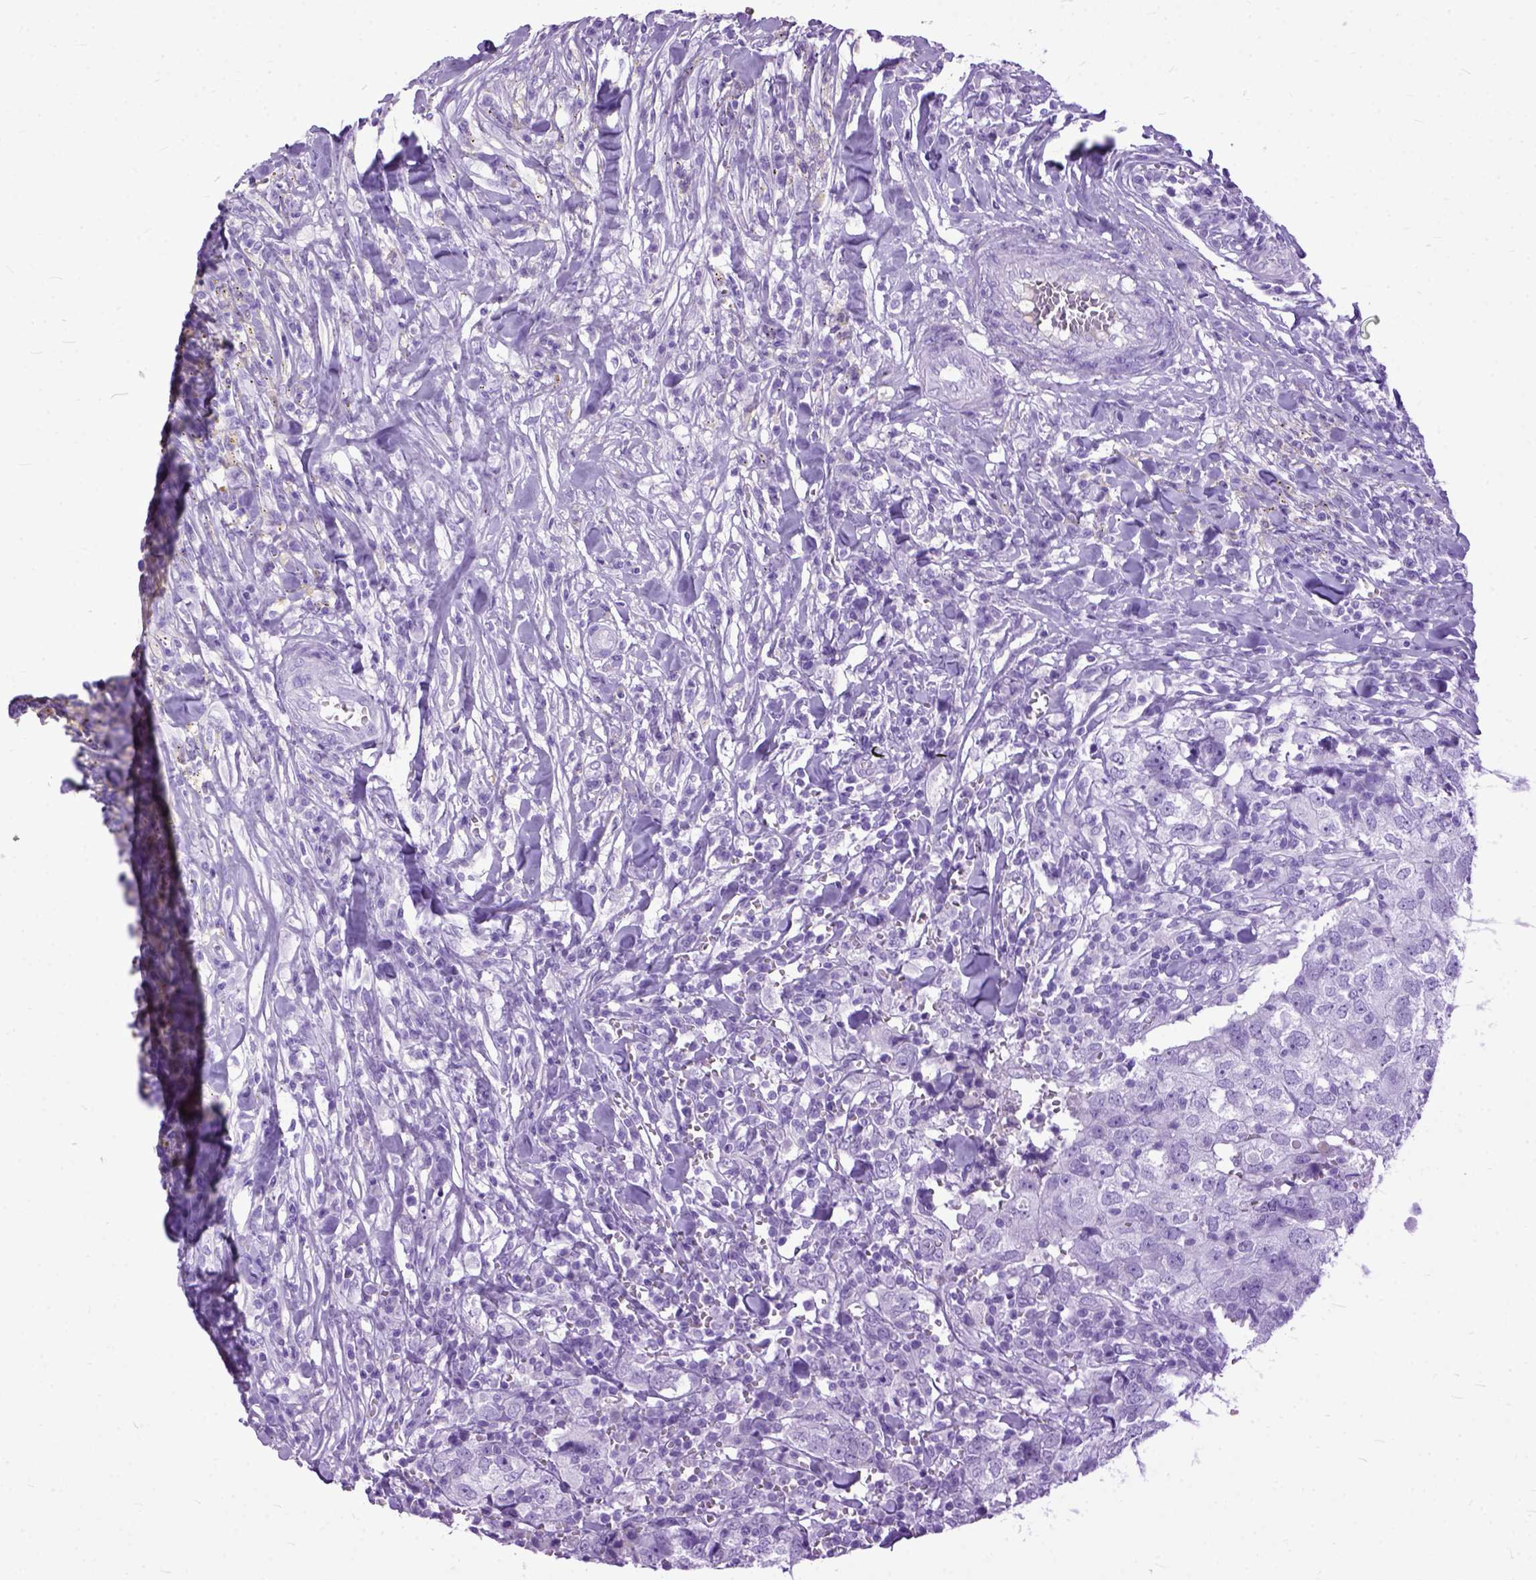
{"staining": {"intensity": "negative", "quantity": "none", "location": "none"}, "tissue": "breast cancer", "cell_type": "Tumor cells", "image_type": "cancer", "snomed": [{"axis": "morphology", "description": "Duct carcinoma"}, {"axis": "topography", "description": "Breast"}], "caption": "This is a image of immunohistochemistry staining of breast cancer (invasive ductal carcinoma), which shows no positivity in tumor cells.", "gene": "GNGT1", "patient": {"sex": "female", "age": 30}}